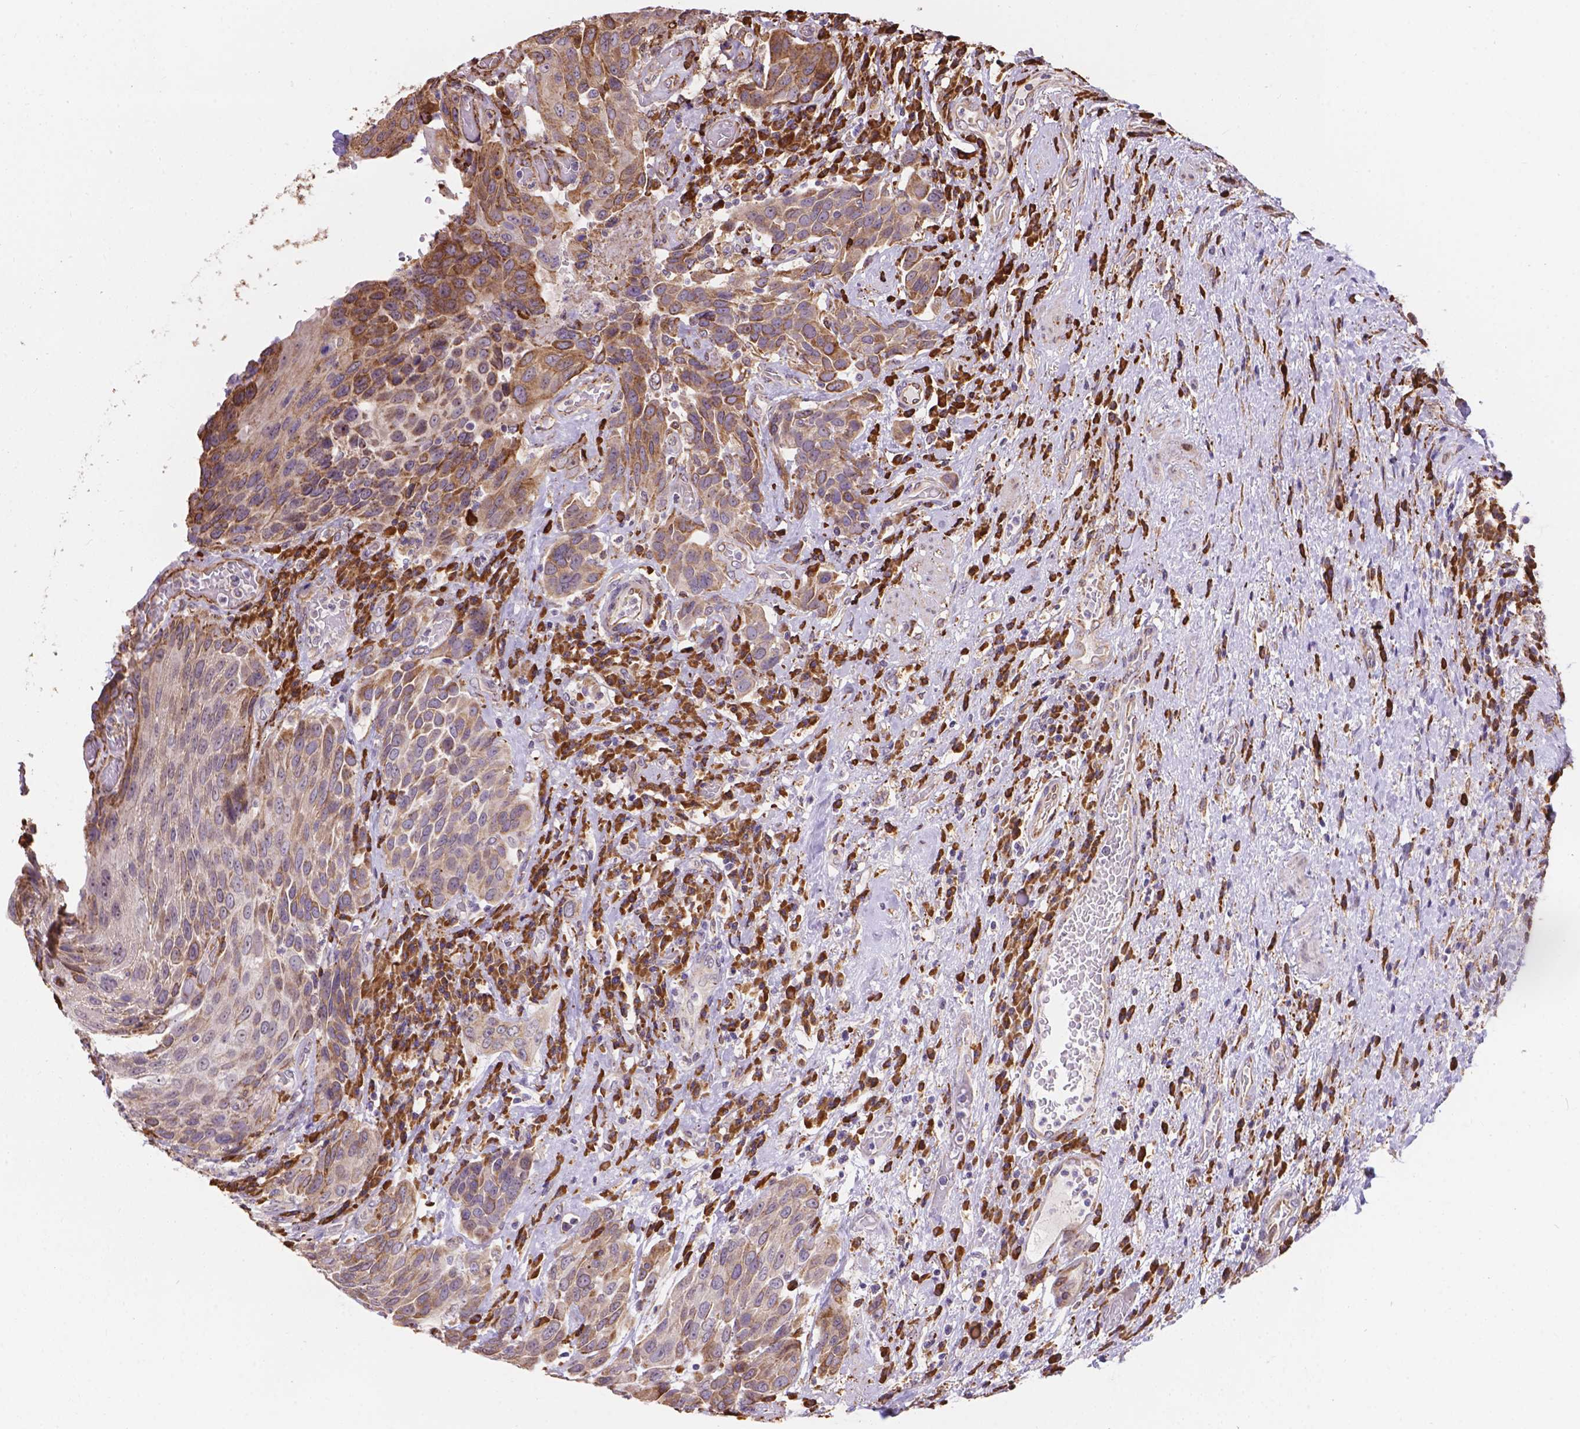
{"staining": {"intensity": "moderate", "quantity": "<25%", "location": "cytoplasmic/membranous"}, "tissue": "urothelial cancer", "cell_type": "Tumor cells", "image_type": "cancer", "snomed": [{"axis": "morphology", "description": "Urothelial carcinoma, High grade"}, {"axis": "topography", "description": "Urinary bladder"}], "caption": "A high-resolution photomicrograph shows immunohistochemistry (IHC) staining of high-grade urothelial carcinoma, which exhibits moderate cytoplasmic/membranous staining in about <25% of tumor cells.", "gene": "IPO11", "patient": {"sex": "female", "age": 70}}